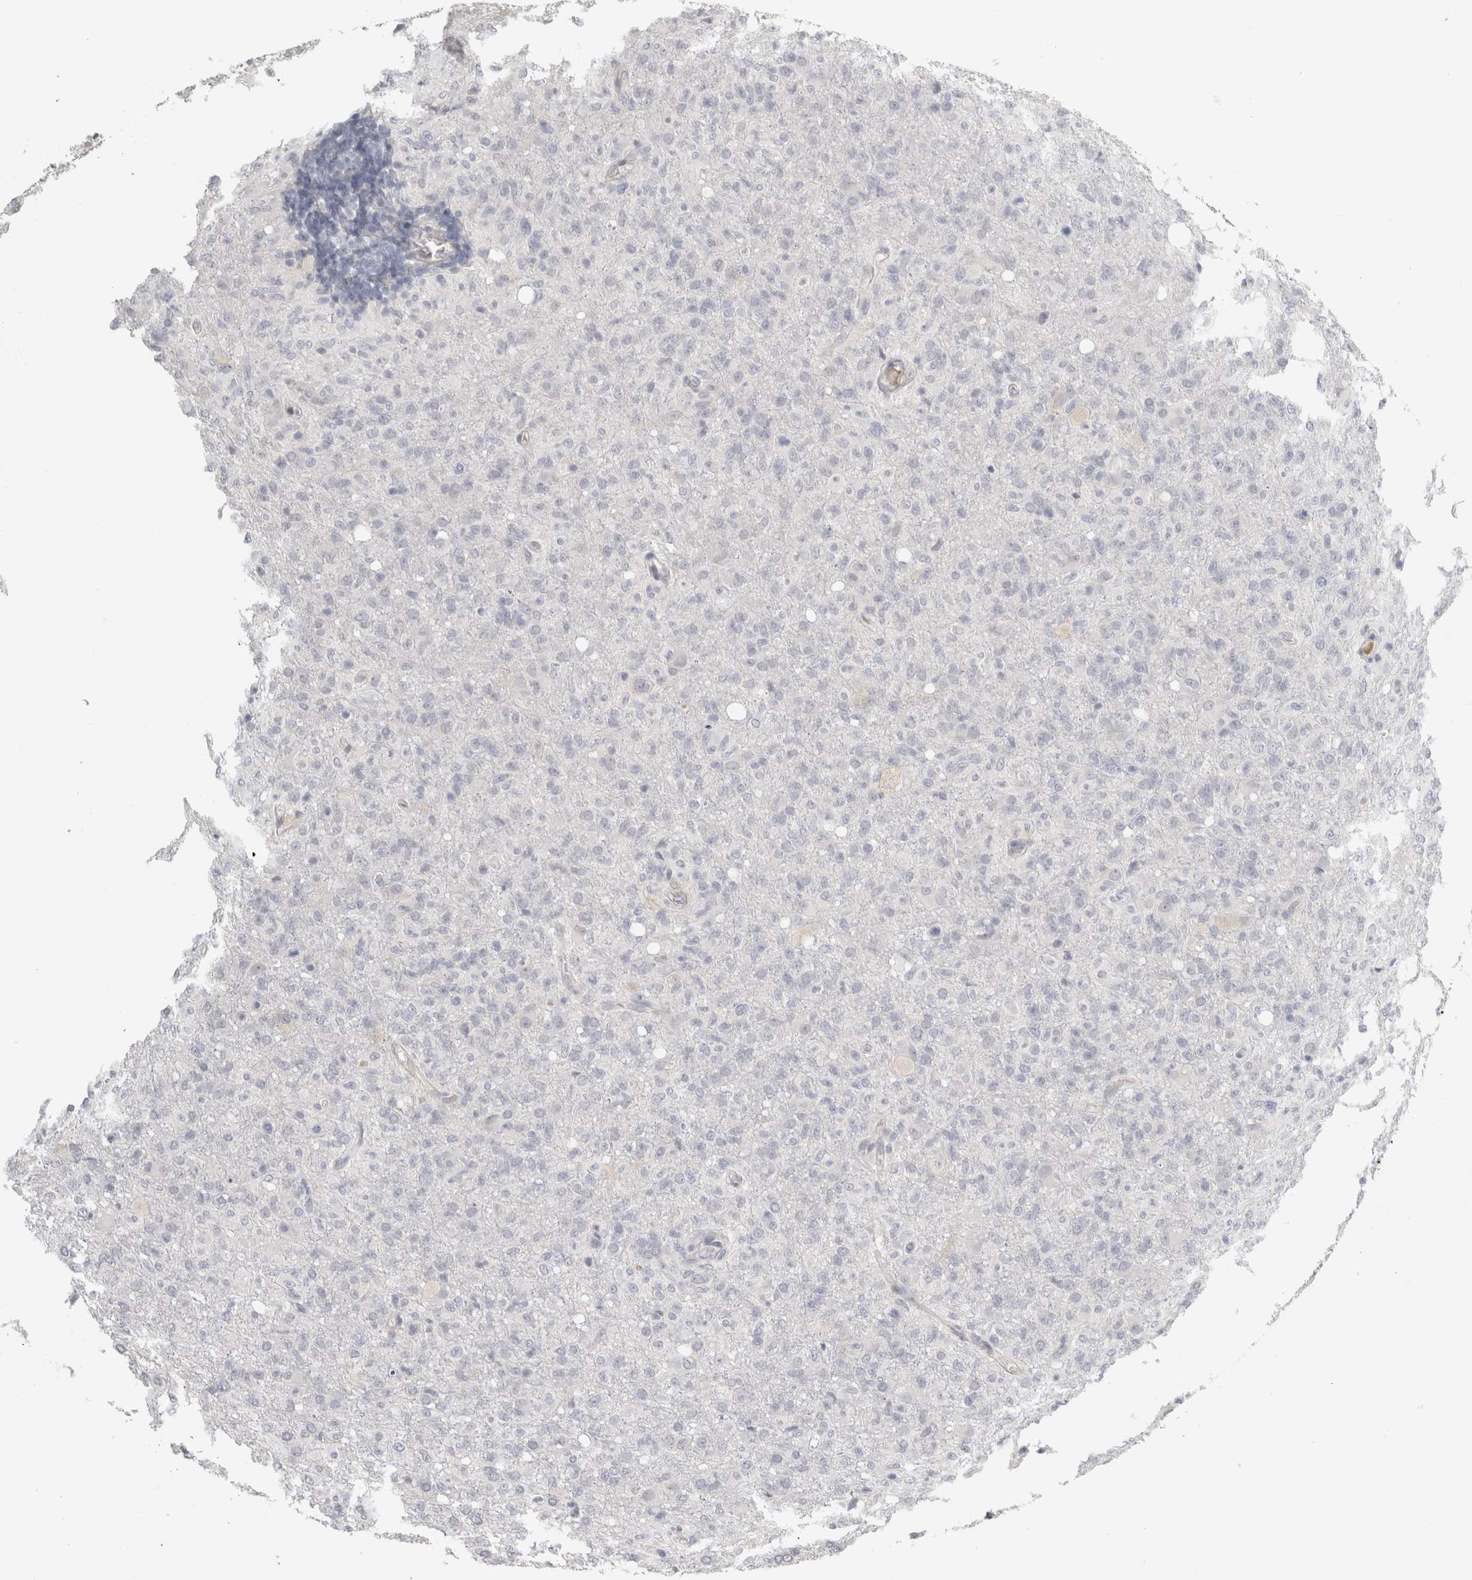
{"staining": {"intensity": "negative", "quantity": "none", "location": "none"}, "tissue": "glioma", "cell_type": "Tumor cells", "image_type": "cancer", "snomed": [{"axis": "morphology", "description": "Glioma, malignant, High grade"}, {"axis": "topography", "description": "Brain"}], "caption": "Tumor cells are negative for brown protein staining in glioma.", "gene": "FBLIM1", "patient": {"sex": "female", "age": 57}}